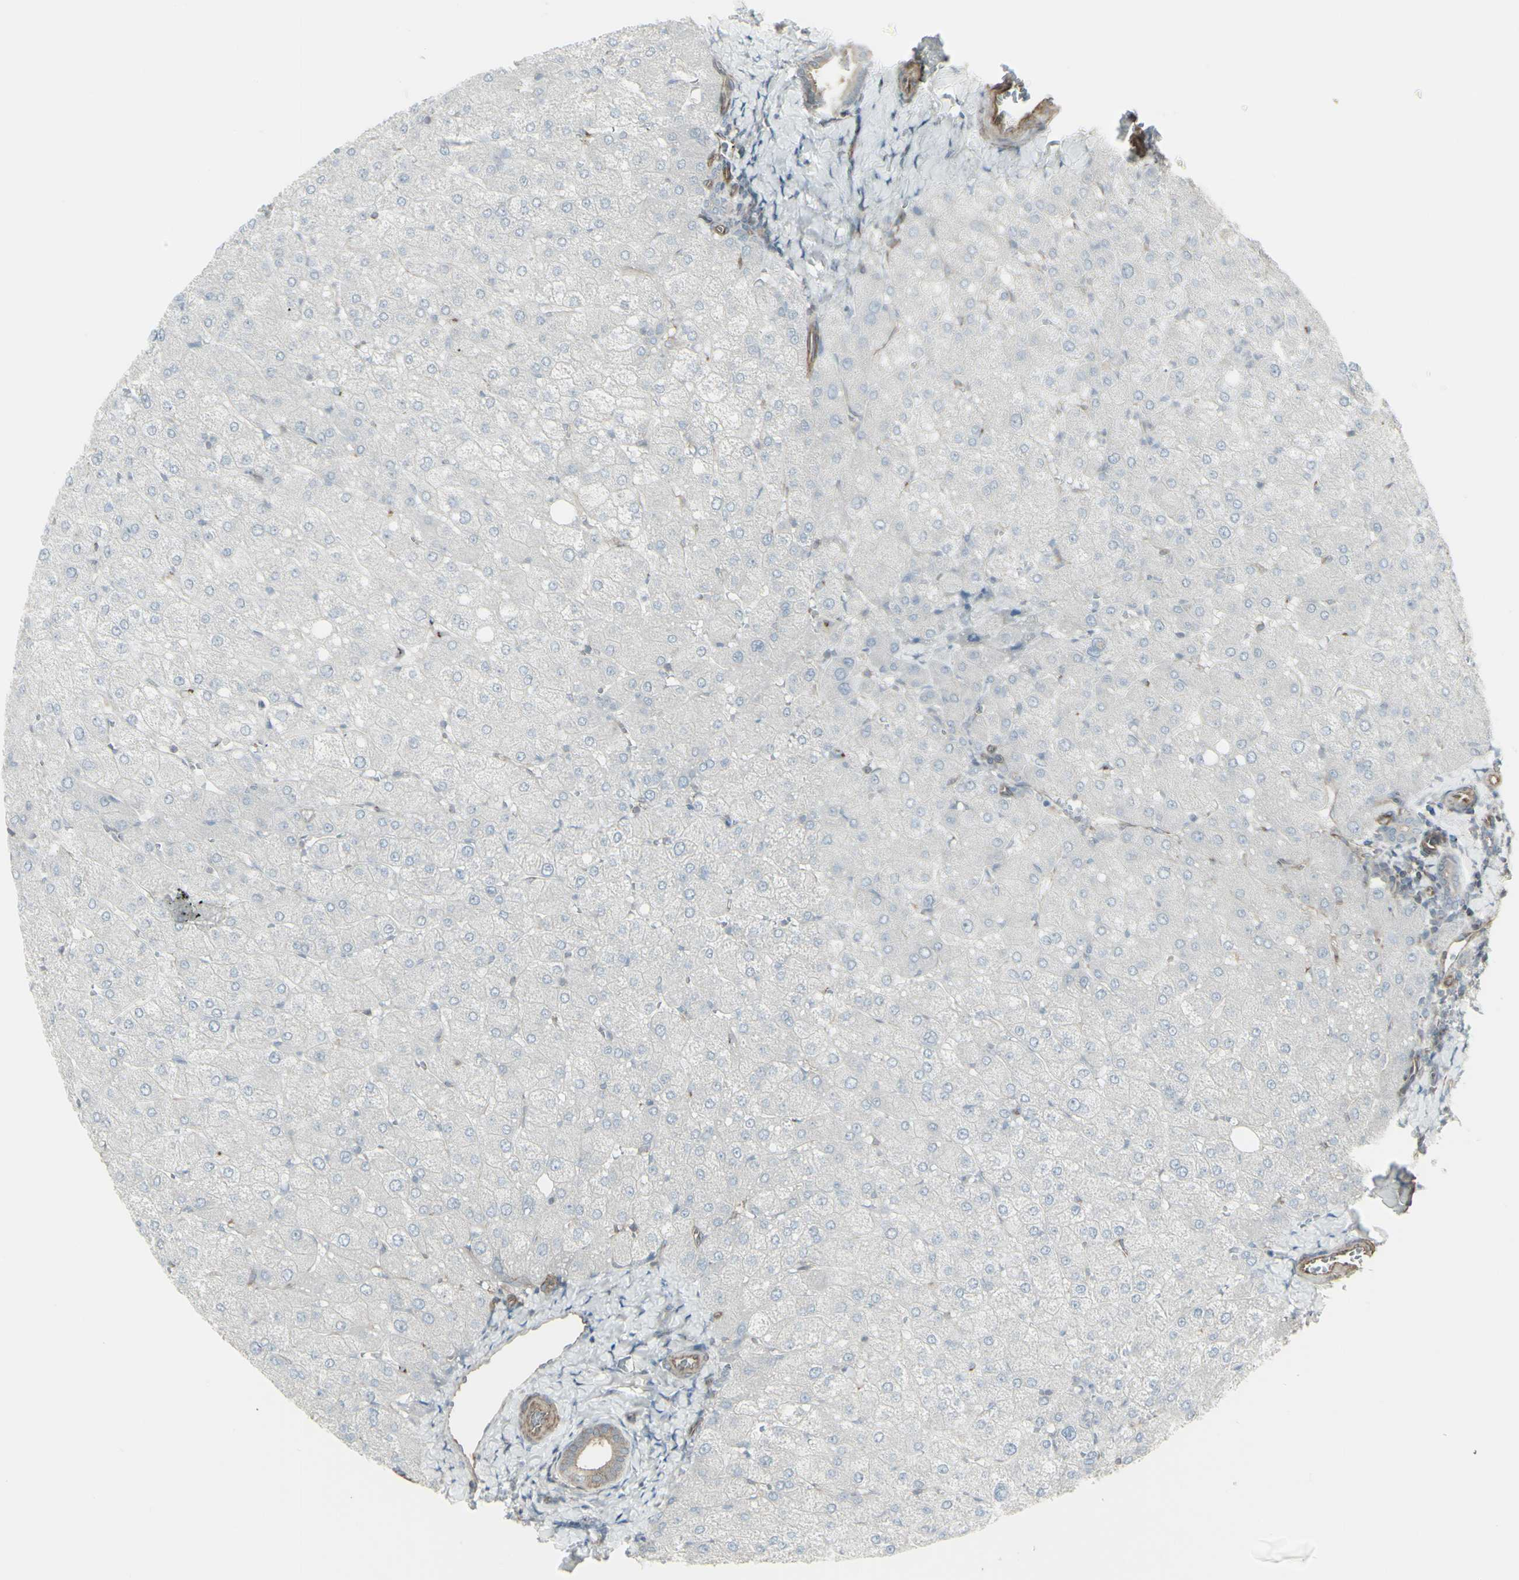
{"staining": {"intensity": "weak", "quantity": ">75%", "location": "cytoplasmic/membranous"}, "tissue": "liver", "cell_type": "Cholangiocytes", "image_type": "normal", "snomed": [{"axis": "morphology", "description": "Normal tissue, NOS"}, {"axis": "topography", "description": "Liver"}], "caption": "This is an image of IHC staining of unremarkable liver, which shows weak staining in the cytoplasmic/membranous of cholangiocytes.", "gene": "GALNT6", "patient": {"sex": "male", "age": 55}}